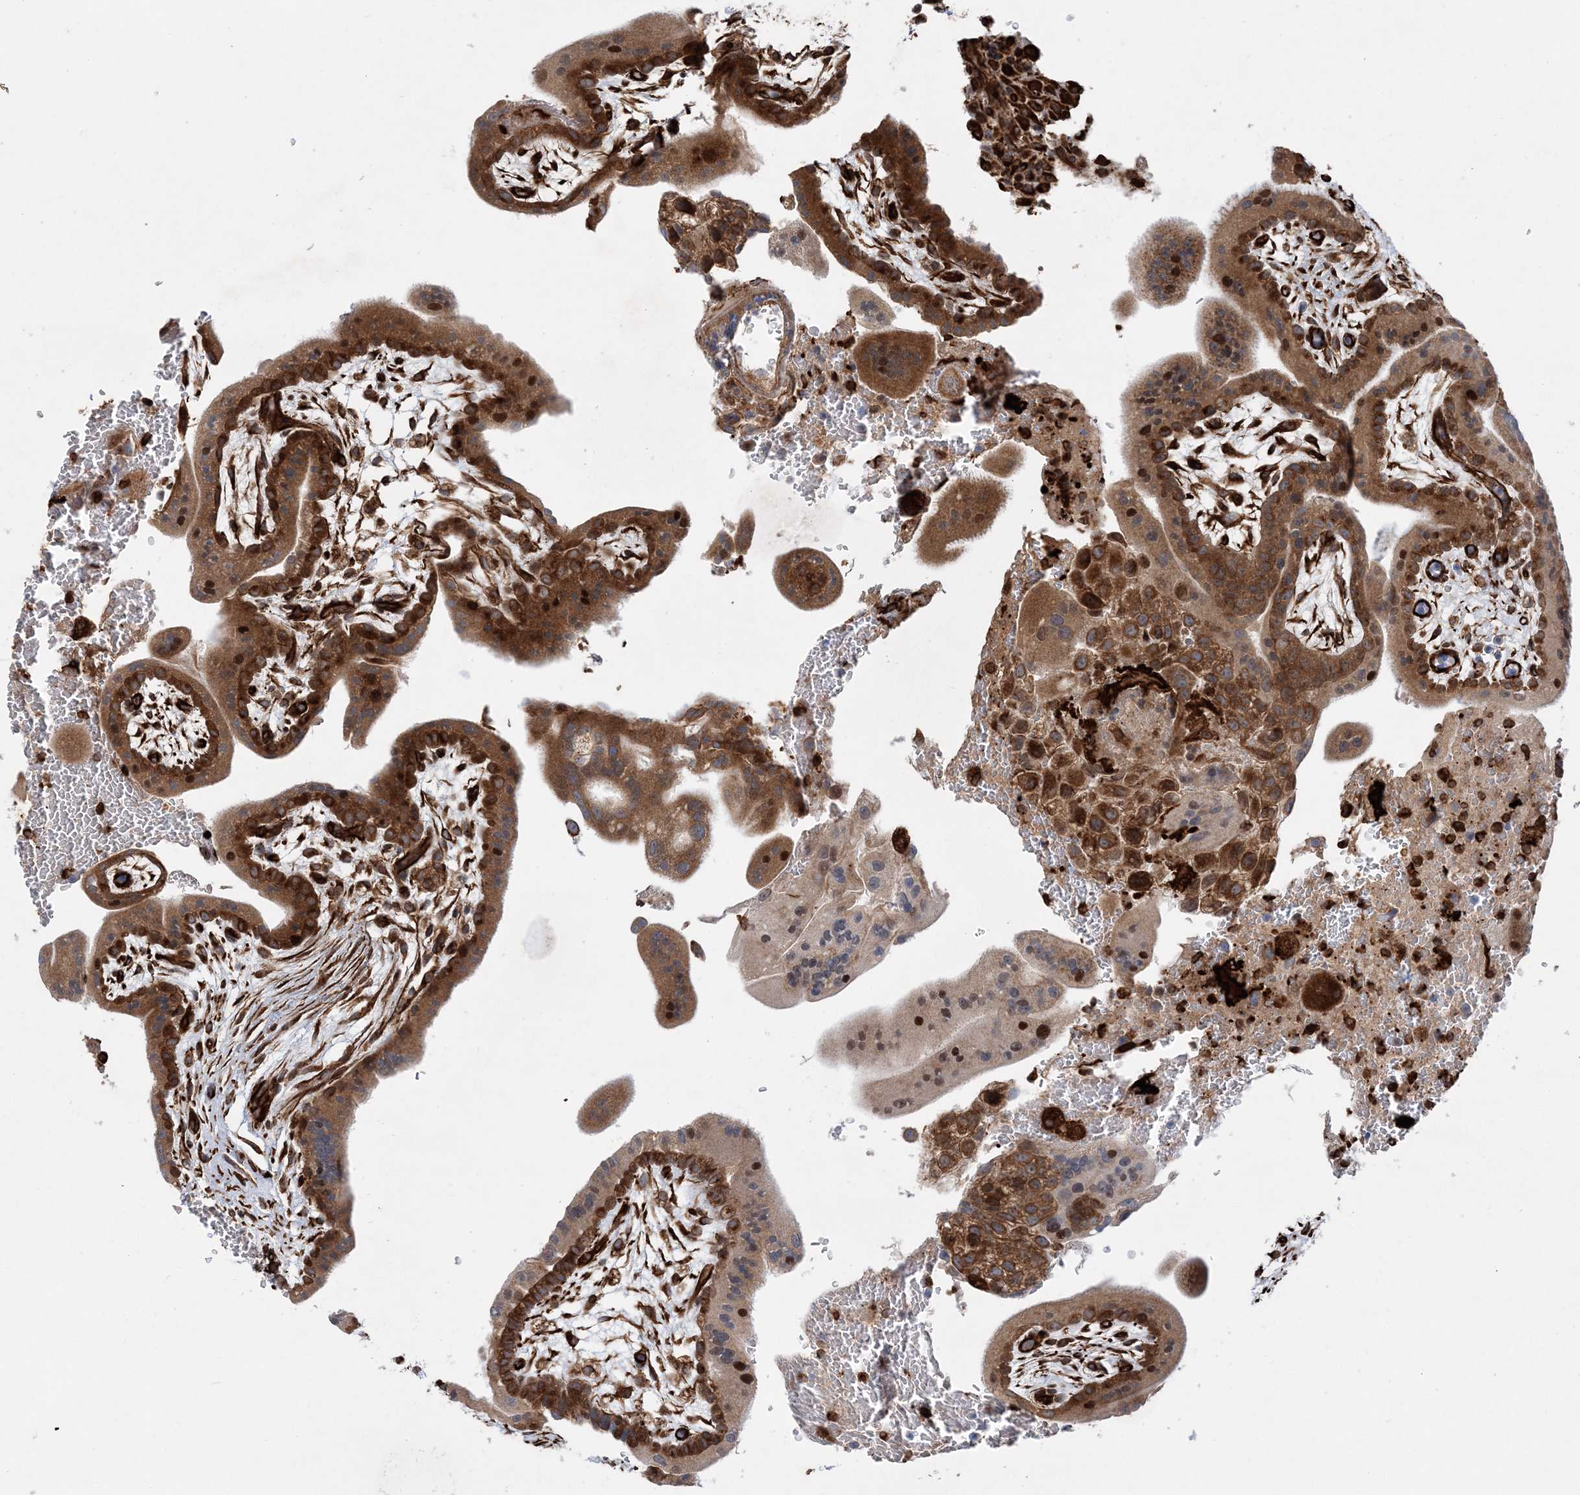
{"staining": {"intensity": "strong", "quantity": ">75%", "location": "cytoplasmic/membranous"}, "tissue": "placenta", "cell_type": "Decidual cells", "image_type": "normal", "snomed": [{"axis": "morphology", "description": "Normal tissue, NOS"}, {"axis": "topography", "description": "Placenta"}], "caption": "Immunohistochemical staining of normal human placenta demonstrates strong cytoplasmic/membranous protein staining in approximately >75% of decidual cells. (Stains: DAB in brown, nuclei in blue, Microscopy: brightfield microscopy at high magnification).", "gene": "FAM114A2", "patient": {"sex": "female", "age": 35}}